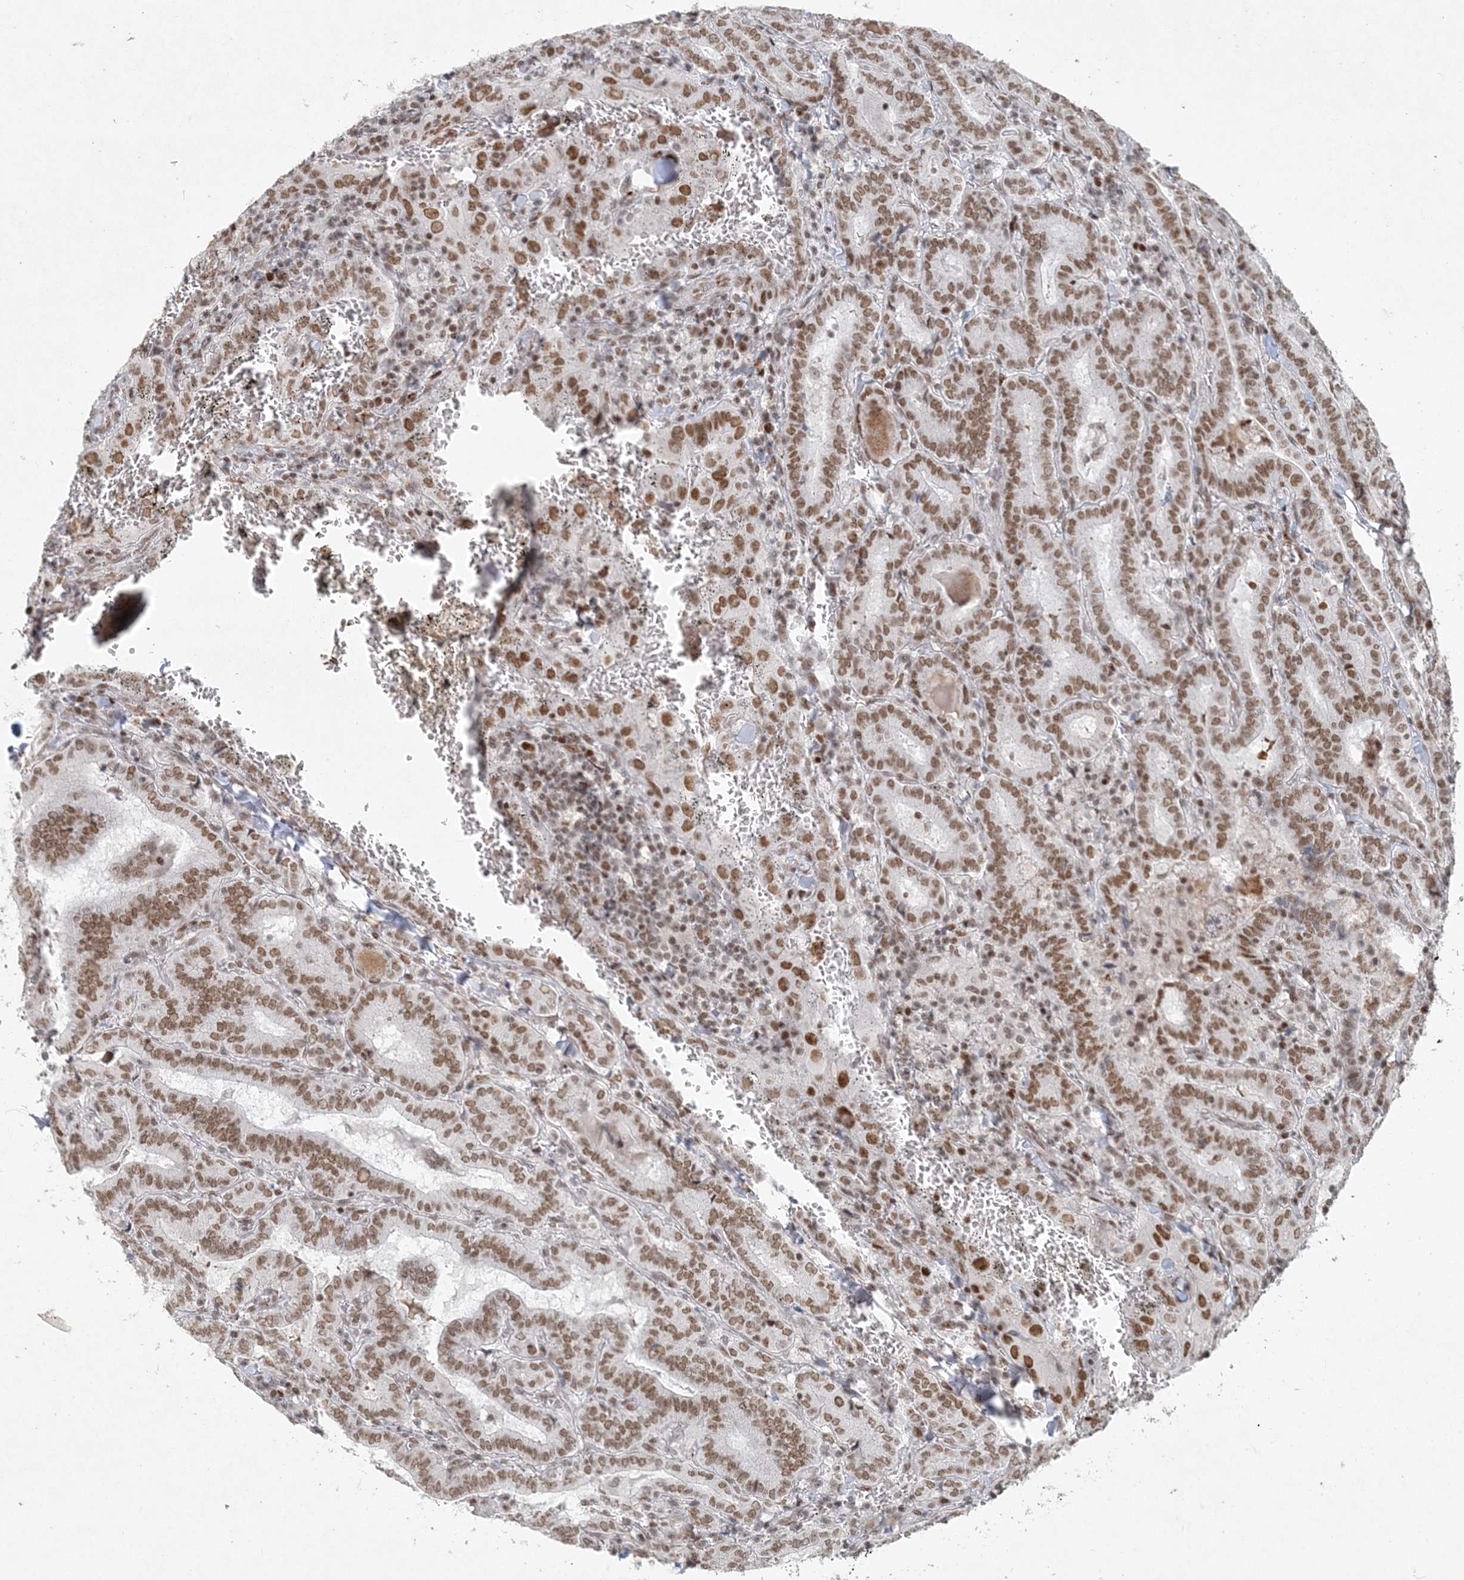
{"staining": {"intensity": "moderate", "quantity": ">75%", "location": "nuclear"}, "tissue": "thyroid cancer", "cell_type": "Tumor cells", "image_type": "cancer", "snomed": [{"axis": "morphology", "description": "Papillary adenocarcinoma, NOS"}, {"axis": "topography", "description": "Thyroid gland"}], "caption": "Protein expression analysis of thyroid papillary adenocarcinoma demonstrates moderate nuclear expression in approximately >75% of tumor cells. The protein of interest is shown in brown color, while the nuclei are stained blue.", "gene": "BAZ1B", "patient": {"sex": "female", "age": 72}}